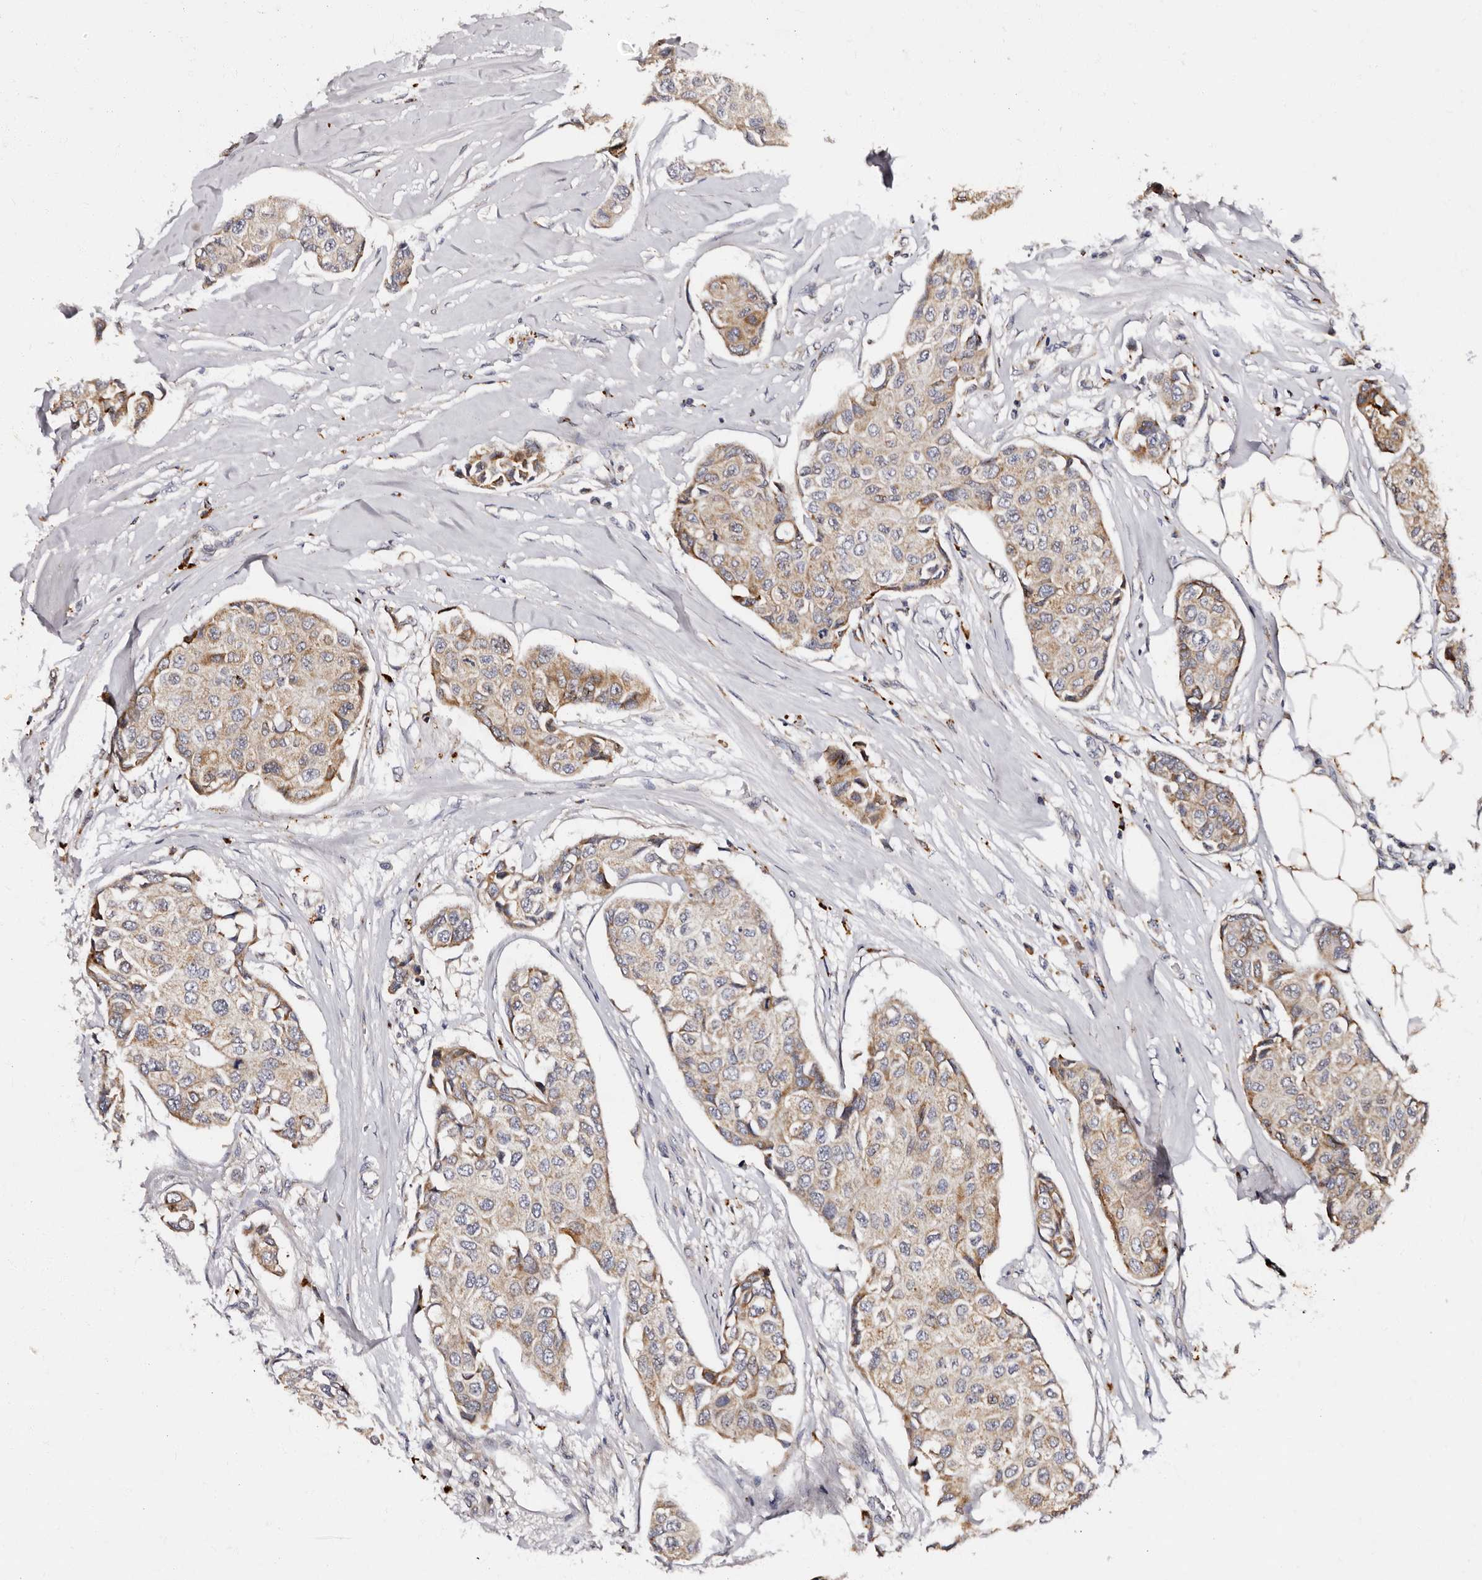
{"staining": {"intensity": "weak", "quantity": ">75%", "location": "cytoplasmic/membranous"}, "tissue": "breast cancer", "cell_type": "Tumor cells", "image_type": "cancer", "snomed": [{"axis": "morphology", "description": "Duct carcinoma"}, {"axis": "topography", "description": "Breast"}], "caption": "DAB immunohistochemical staining of human breast cancer (invasive ductal carcinoma) reveals weak cytoplasmic/membranous protein expression in about >75% of tumor cells.", "gene": "ADCK5", "patient": {"sex": "female", "age": 80}}